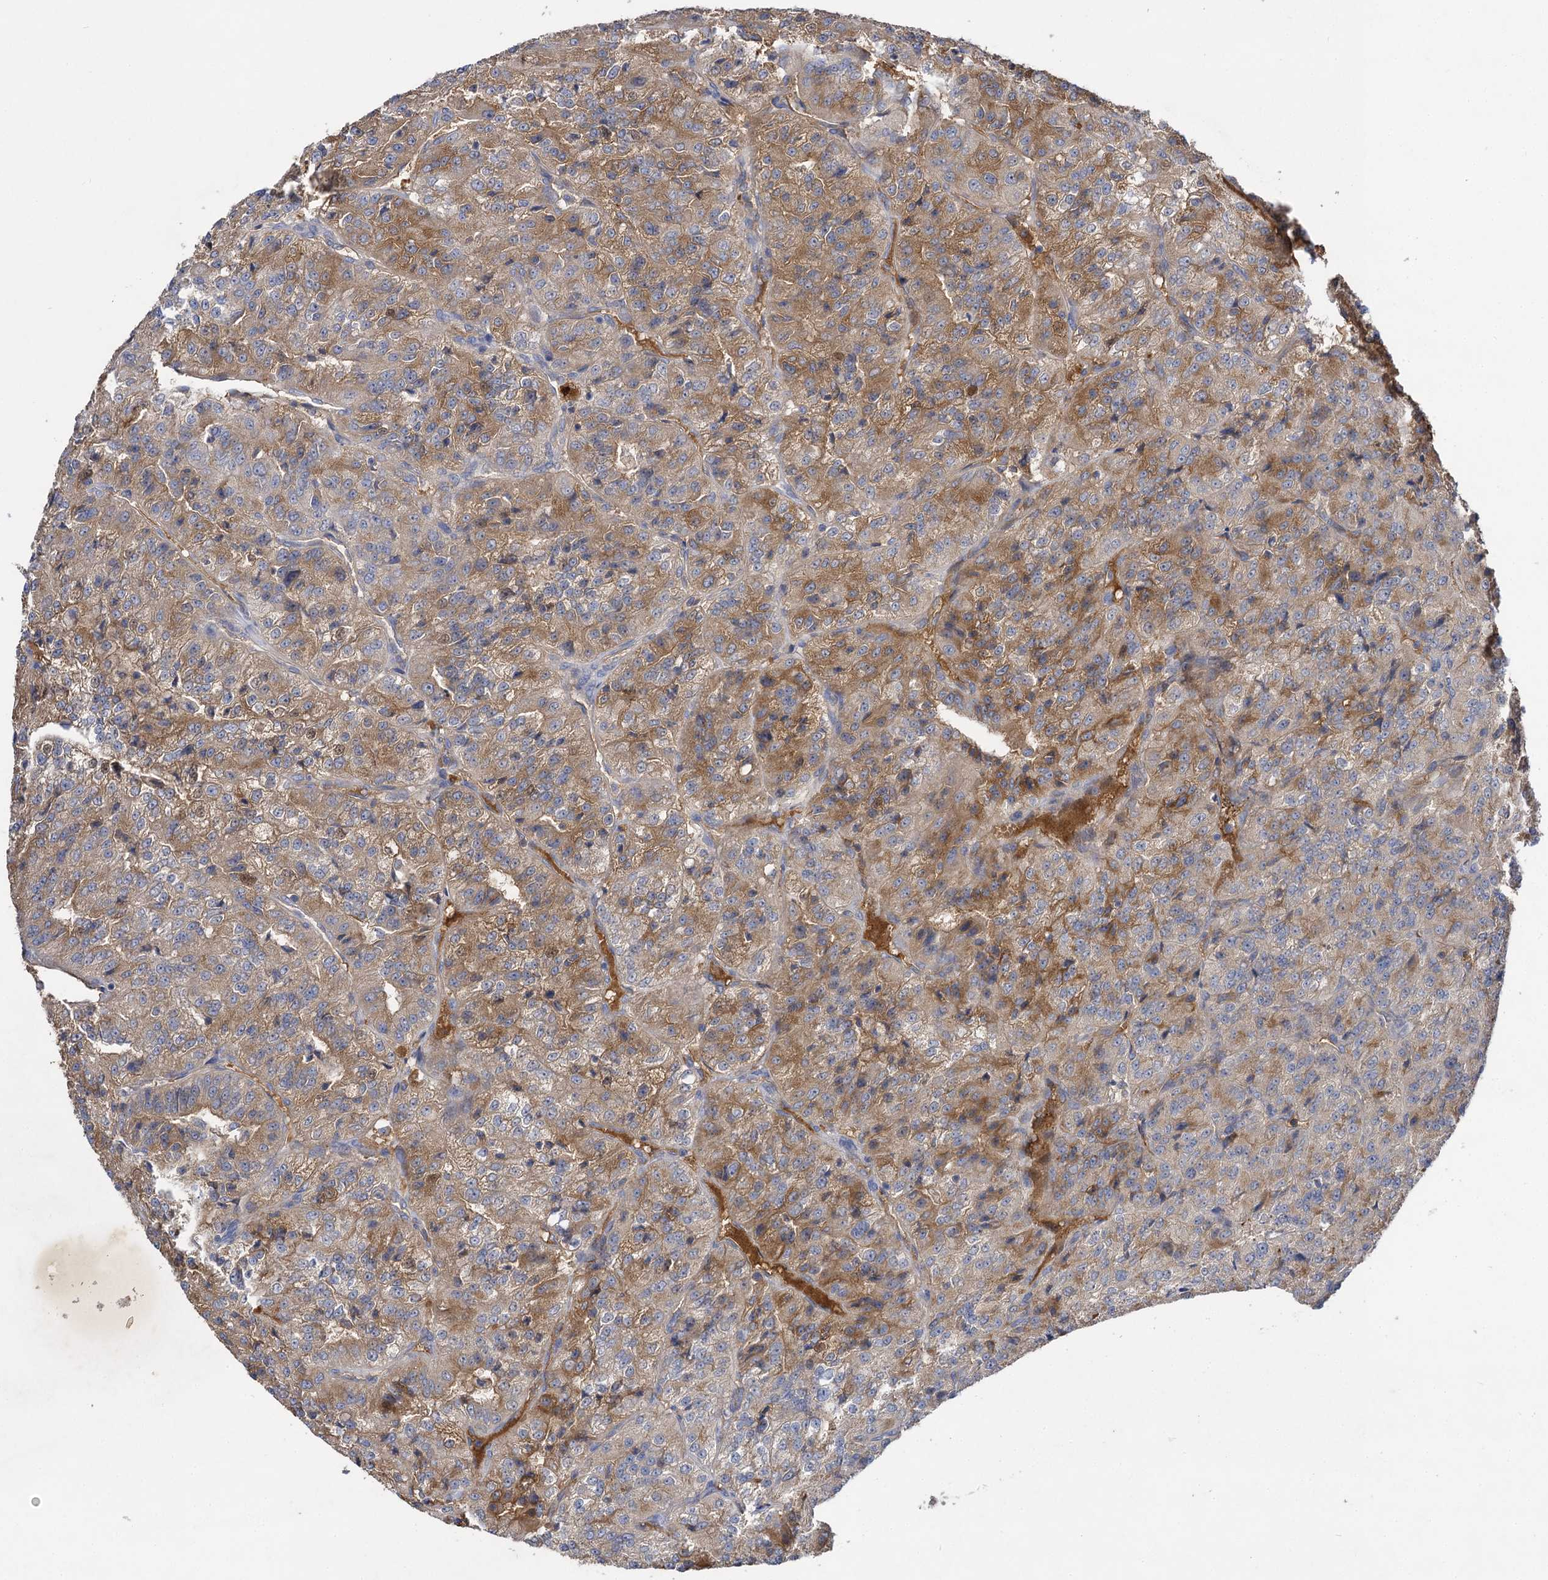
{"staining": {"intensity": "moderate", "quantity": ">75%", "location": "cytoplasmic/membranous"}, "tissue": "renal cancer", "cell_type": "Tumor cells", "image_type": "cancer", "snomed": [{"axis": "morphology", "description": "Adenocarcinoma, NOS"}, {"axis": "topography", "description": "Kidney"}], "caption": "The histopathology image reveals a brown stain indicating the presence of a protein in the cytoplasmic/membranous of tumor cells in renal adenocarcinoma.", "gene": "USP50", "patient": {"sex": "female", "age": 63}}